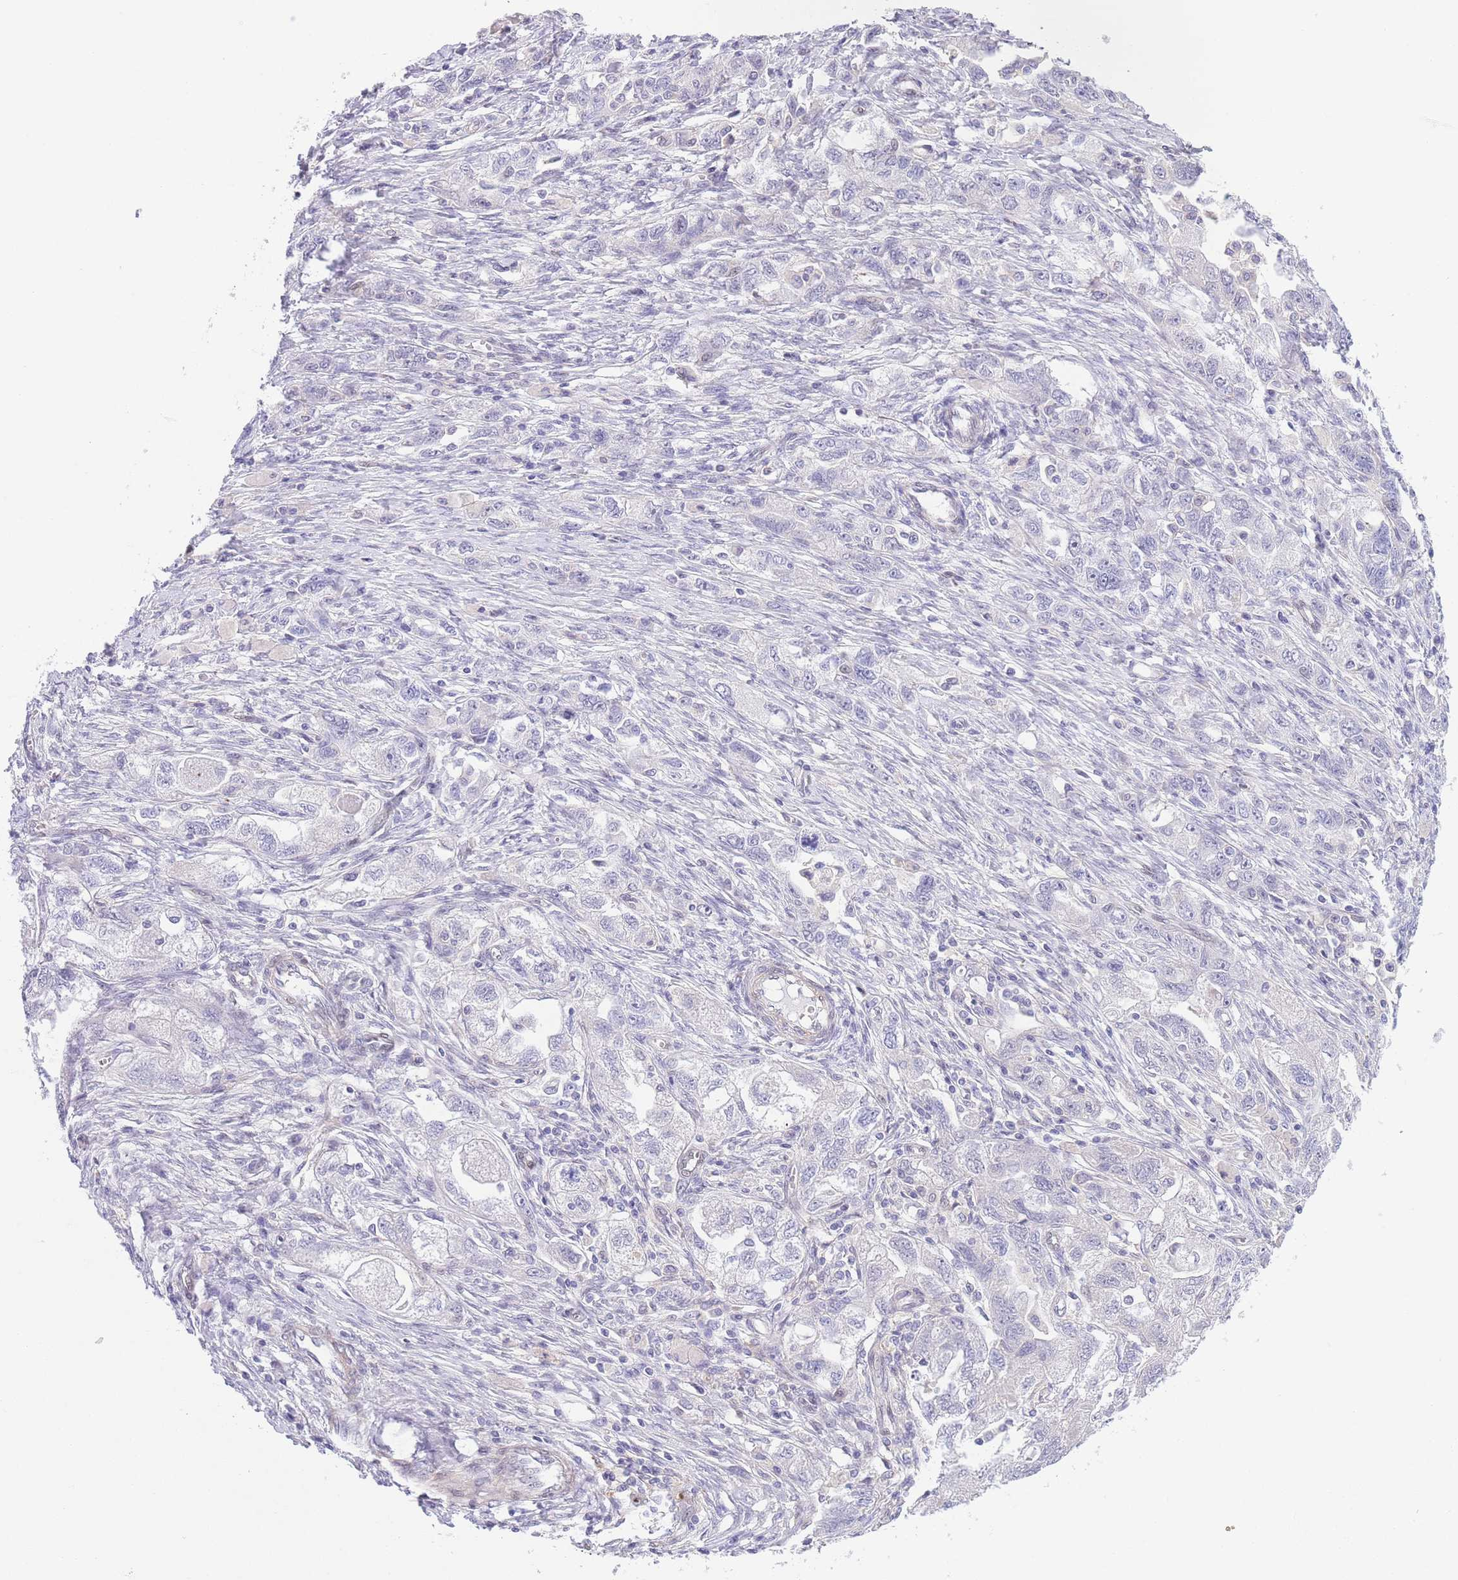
{"staining": {"intensity": "negative", "quantity": "none", "location": "none"}, "tissue": "ovarian cancer", "cell_type": "Tumor cells", "image_type": "cancer", "snomed": [{"axis": "morphology", "description": "Carcinoma, NOS"}, {"axis": "morphology", "description": "Cystadenocarcinoma, serous, NOS"}, {"axis": "topography", "description": "Ovary"}], "caption": "This is a micrograph of immunohistochemistry staining of ovarian cancer (serous cystadenocarcinoma), which shows no positivity in tumor cells.", "gene": "C9orf152", "patient": {"sex": "female", "age": 69}}